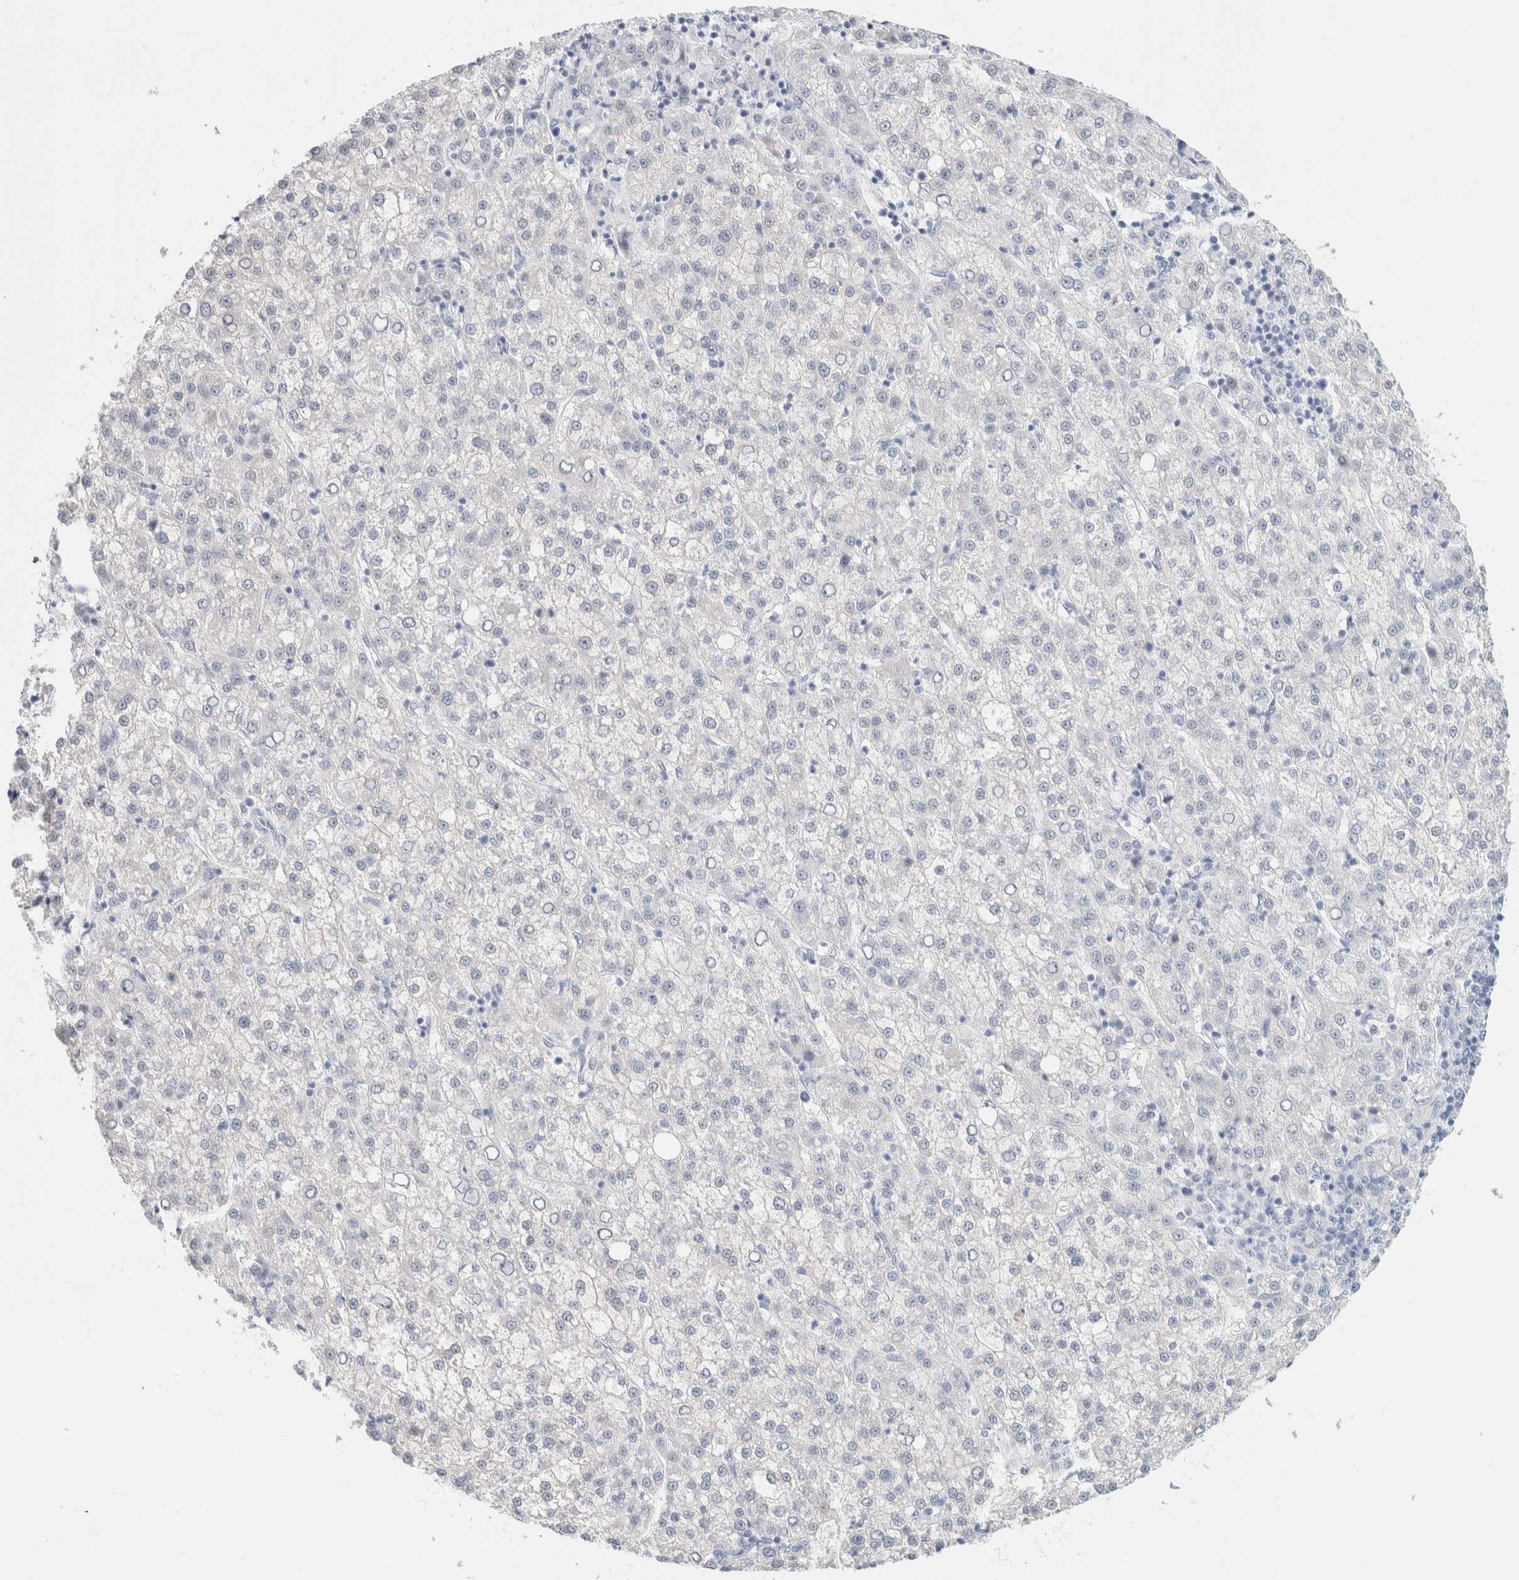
{"staining": {"intensity": "negative", "quantity": "none", "location": "none"}, "tissue": "liver cancer", "cell_type": "Tumor cells", "image_type": "cancer", "snomed": [{"axis": "morphology", "description": "Carcinoma, Hepatocellular, NOS"}, {"axis": "topography", "description": "Liver"}], "caption": "Hepatocellular carcinoma (liver) was stained to show a protein in brown. There is no significant staining in tumor cells.", "gene": "RTN4", "patient": {"sex": "female", "age": 58}}